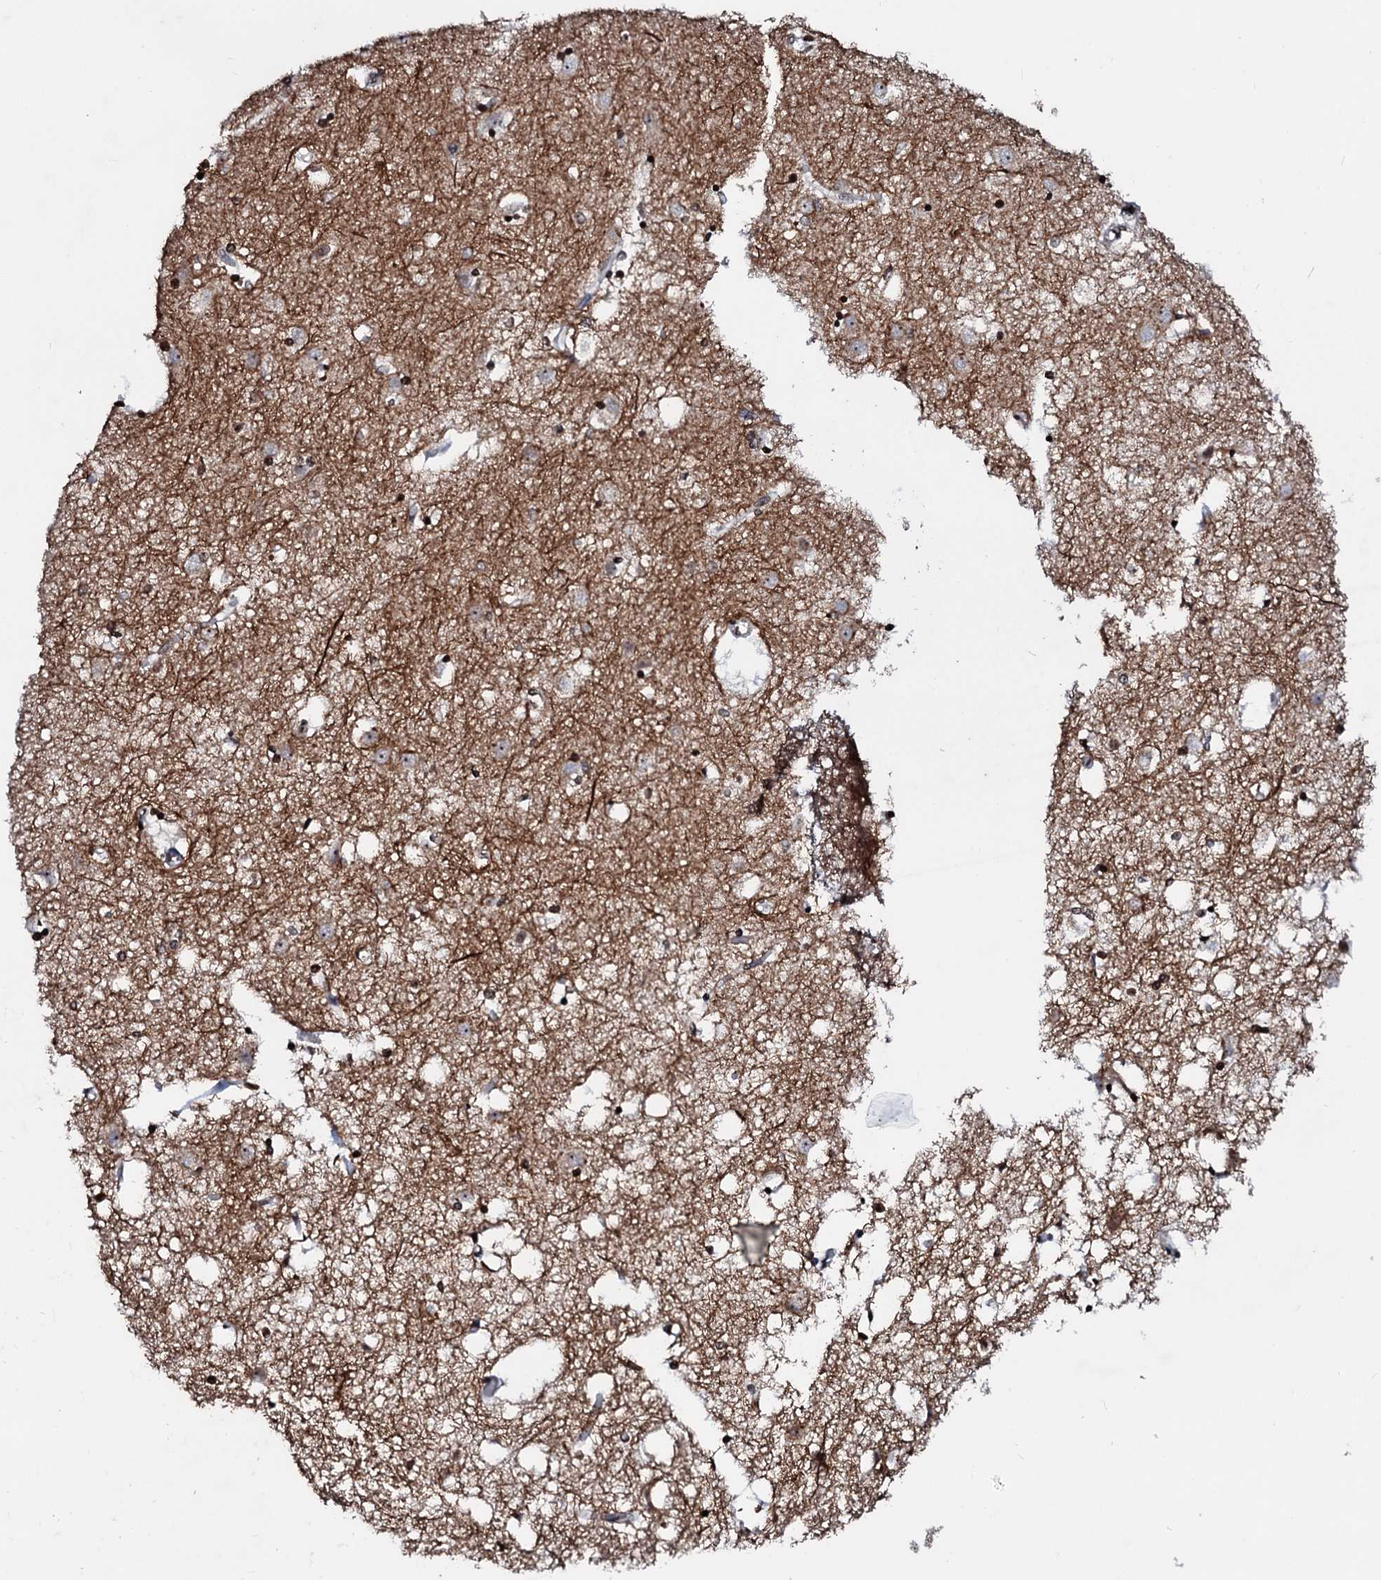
{"staining": {"intensity": "moderate", "quantity": "25%-75%", "location": "nuclear"}, "tissue": "caudate", "cell_type": "Glial cells", "image_type": "normal", "snomed": [{"axis": "morphology", "description": "Normal tissue, NOS"}, {"axis": "topography", "description": "Lateral ventricle wall"}], "caption": "Immunohistochemistry (IHC) (DAB (3,3'-diaminobenzidine)) staining of normal caudate displays moderate nuclear protein positivity in about 25%-75% of glial cells.", "gene": "LSM11", "patient": {"sex": "male", "age": 45}}